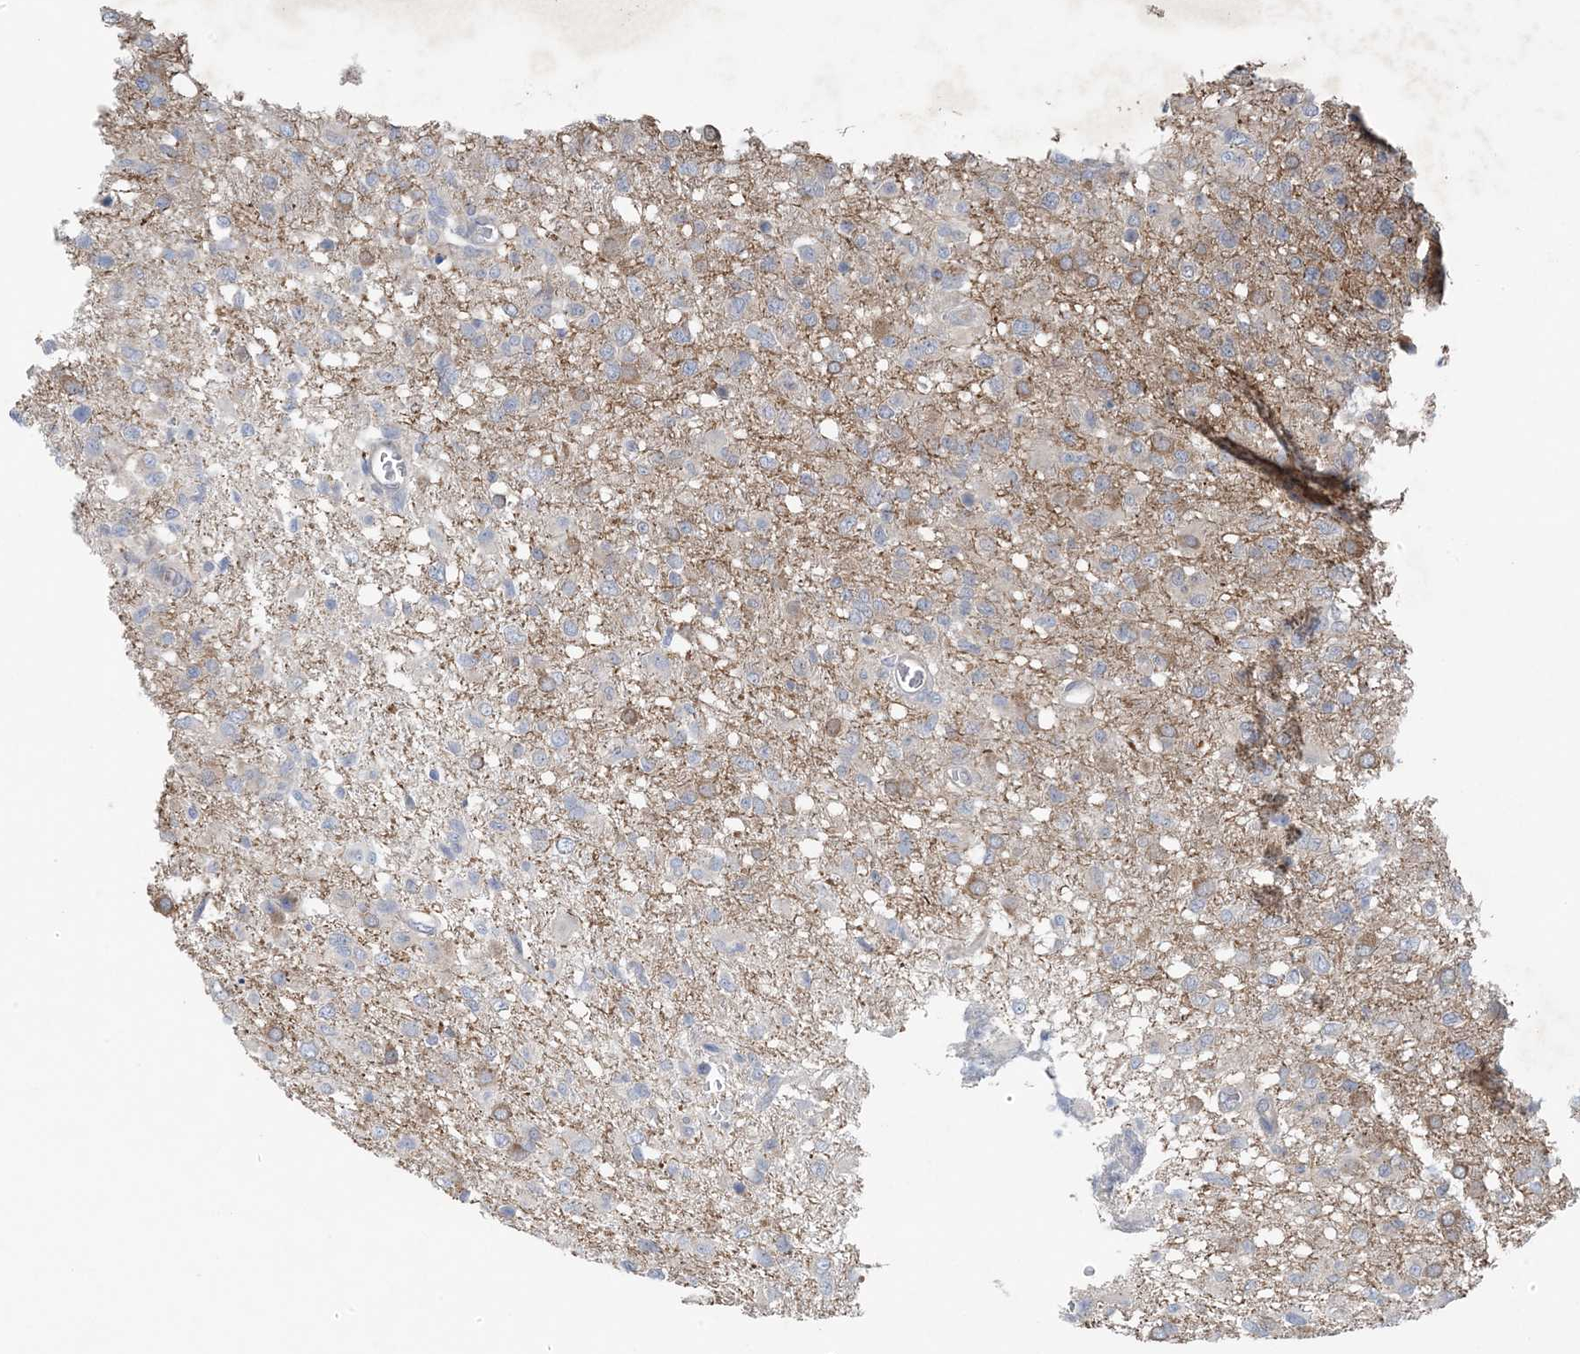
{"staining": {"intensity": "negative", "quantity": "none", "location": "none"}, "tissue": "glioma", "cell_type": "Tumor cells", "image_type": "cancer", "snomed": [{"axis": "morphology", "description": "Glioma, malignant, High grade"}, {"axis": "topography", "description": "Brain"}], "caption": "The histopathology image demonstrates no staining of tumor cells in glioma.", "gene": "HIKESHI", "patient": {"sex": "female", "age": 57}}